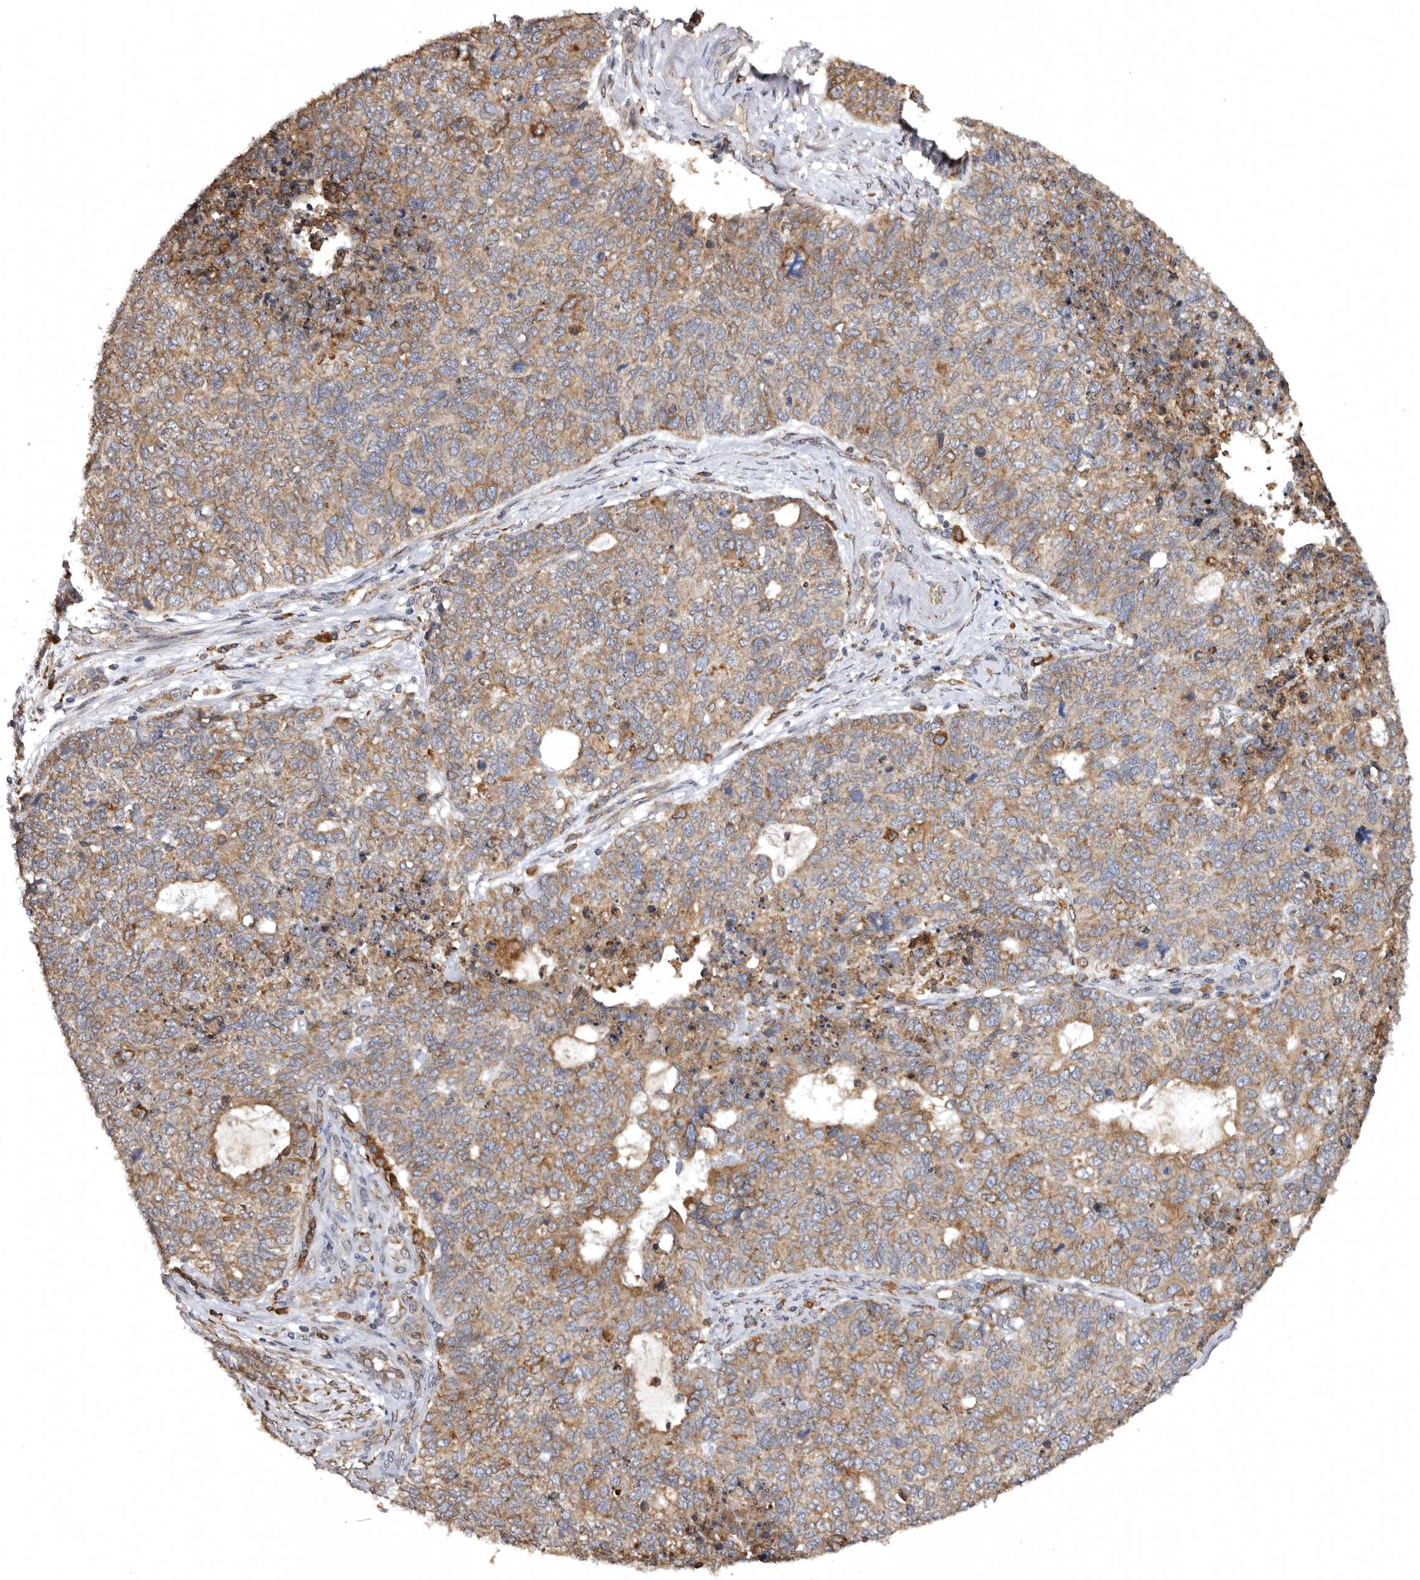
{"staining": {"intensity": "moderate", "quantity": "25%-75%", "location": "cytoplasmic/membranous"}, "tissue": "cervical cancer", "cell_type": "Tumor cells", "image_type": "cancer", "snomed": [{"axis": "morphology", "description": "Squamous cell carcinoma, NOS"}, {"axis": "topography", "description": "Cervix"}], "caption": "Cervical squamous cell carcinoma stained for a protein exhibits moderate cytoplasmic/membranous positivity in tumor cells.", "gene": "INKA2", "patient": {"sex": "female", "age": 63}}